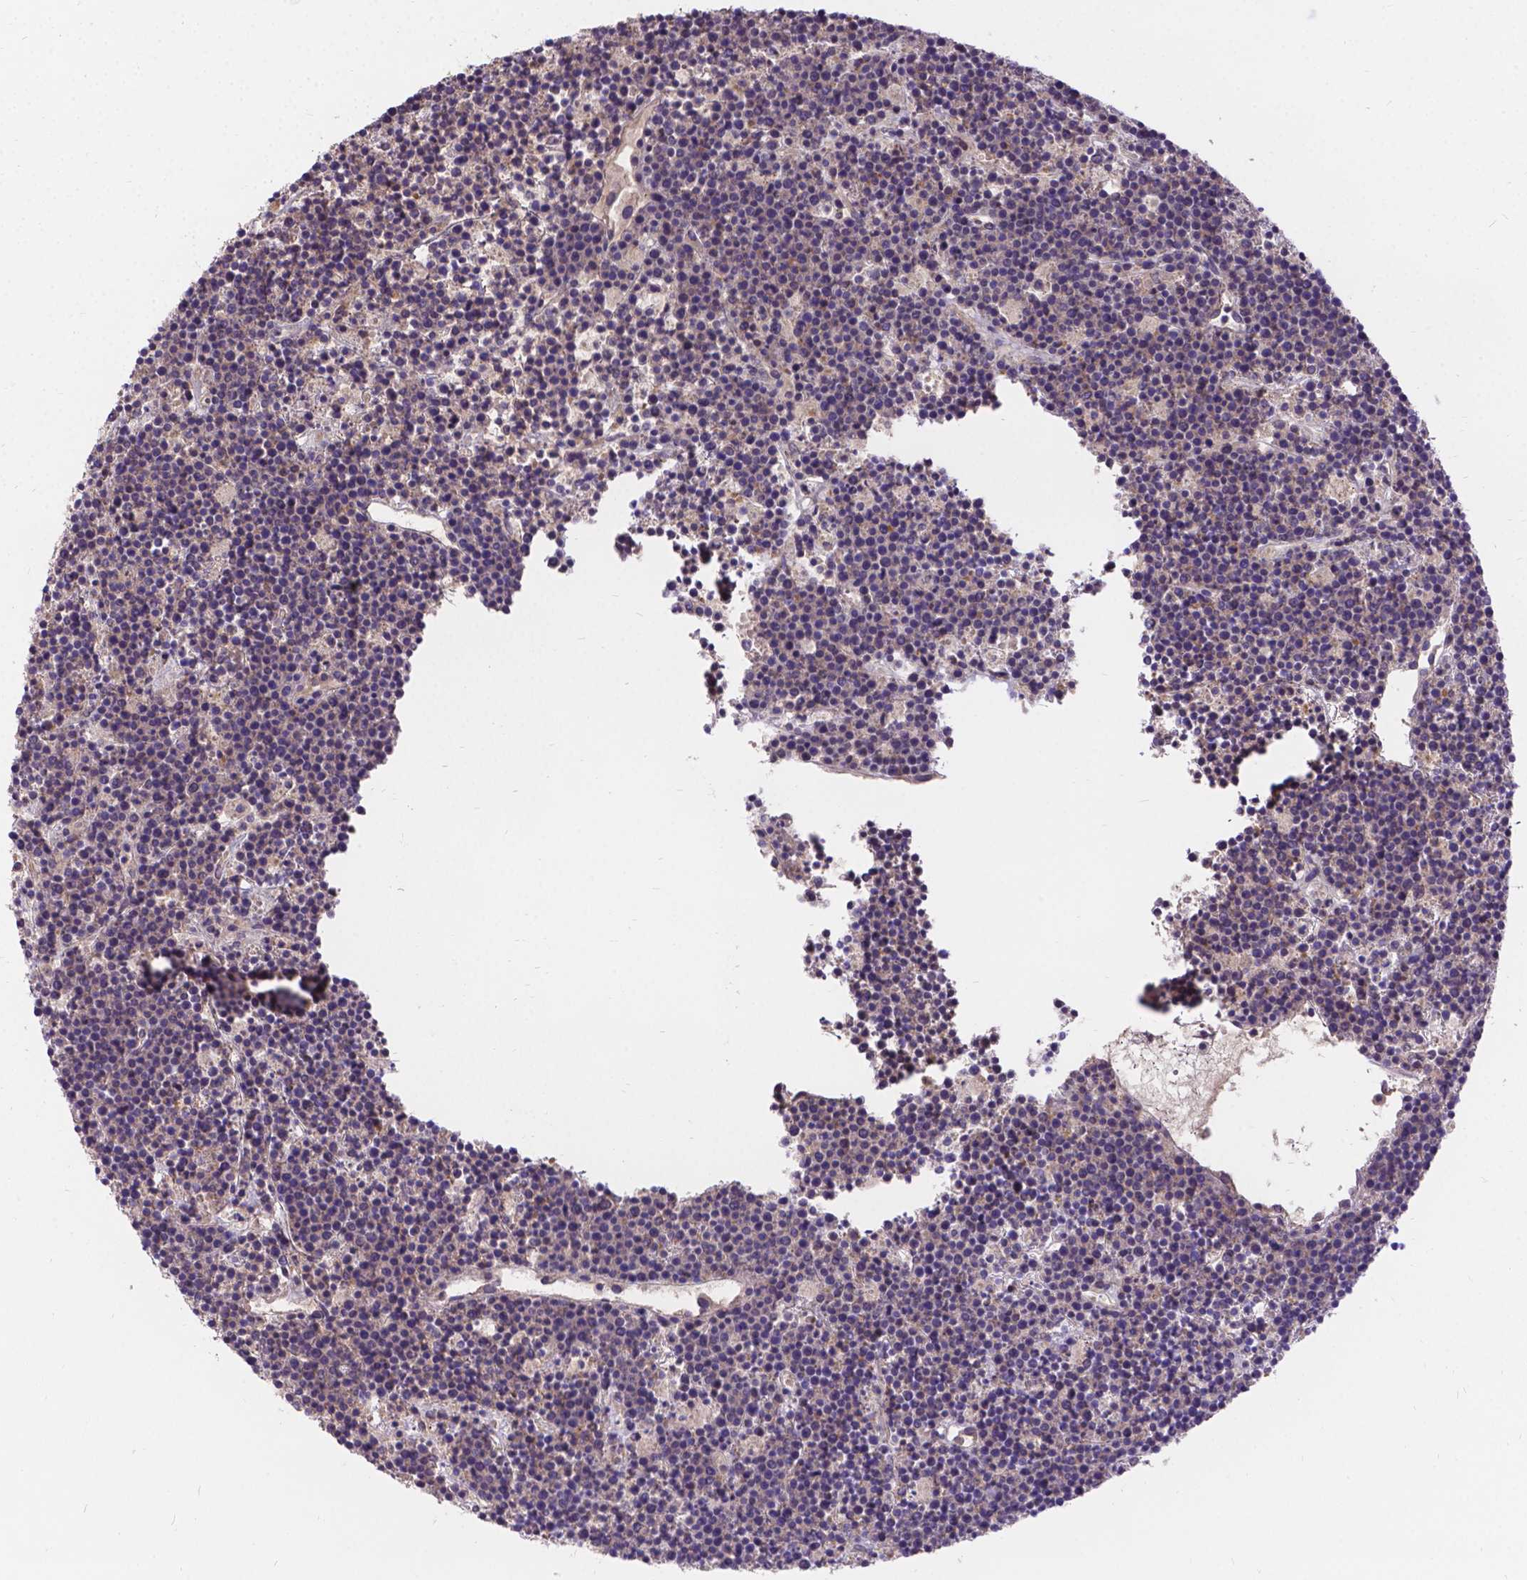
{"staining": {"intensity": "negative", "quantity": "none", "location": "none"}, "tissue": "lymphoma", "cell_type": "Tumor cells", "image_type": "cancer", "snomed": [{"axis": "morphology", "description": "Malignant lymphoma, non-Hodgkin's type, High grade"}, {"axis": "topography", "description": "Ovary"}], "caption": "A high-resolution histopathology image shows immunohistochemistry staining of high-grade malignant lymphoma, non-Hodgkin's type, which shows no significant positivity in tumor cells.", "gene": "DENND6A", "patient": {"sex": "female", "age": 56}}